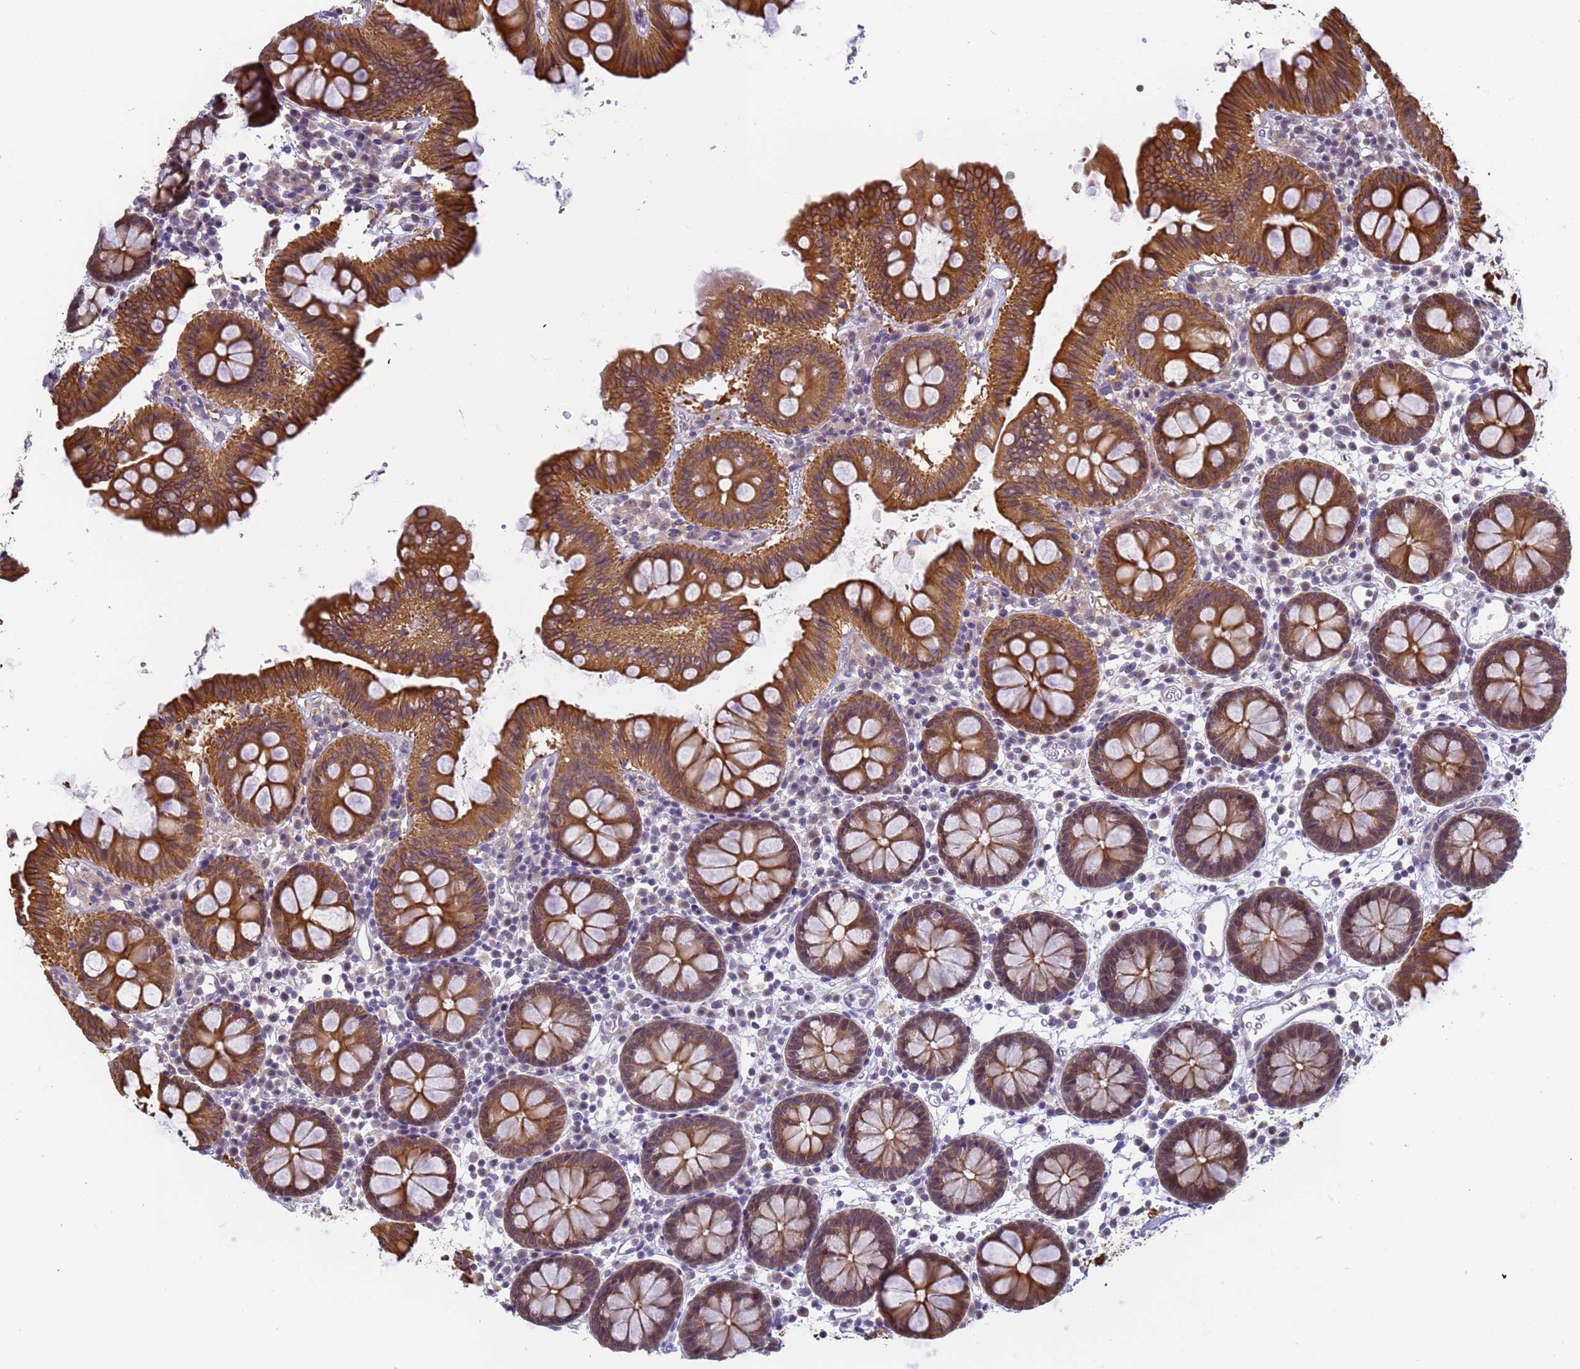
{"staining": {"intensity": "weak", "quantity": ">75%", "location": "cytoplasmic/membranous"}, "tissue": "colon", "cell_type": "Endothelial cells", "image_type": "normal", "snomed": [{"axis": "morphology", "description": "Normal tissue, NOS"}, {"axis": "topography", "description": "Colon"}], "caption": "Colon stained with immunohistochemistry (IHC) exhibits weak cytoplasmic/membranous positivity in about >75% of endothelial cells.", "gene": "VWA3A", "patient": {"sex": "male", "age": 75}}